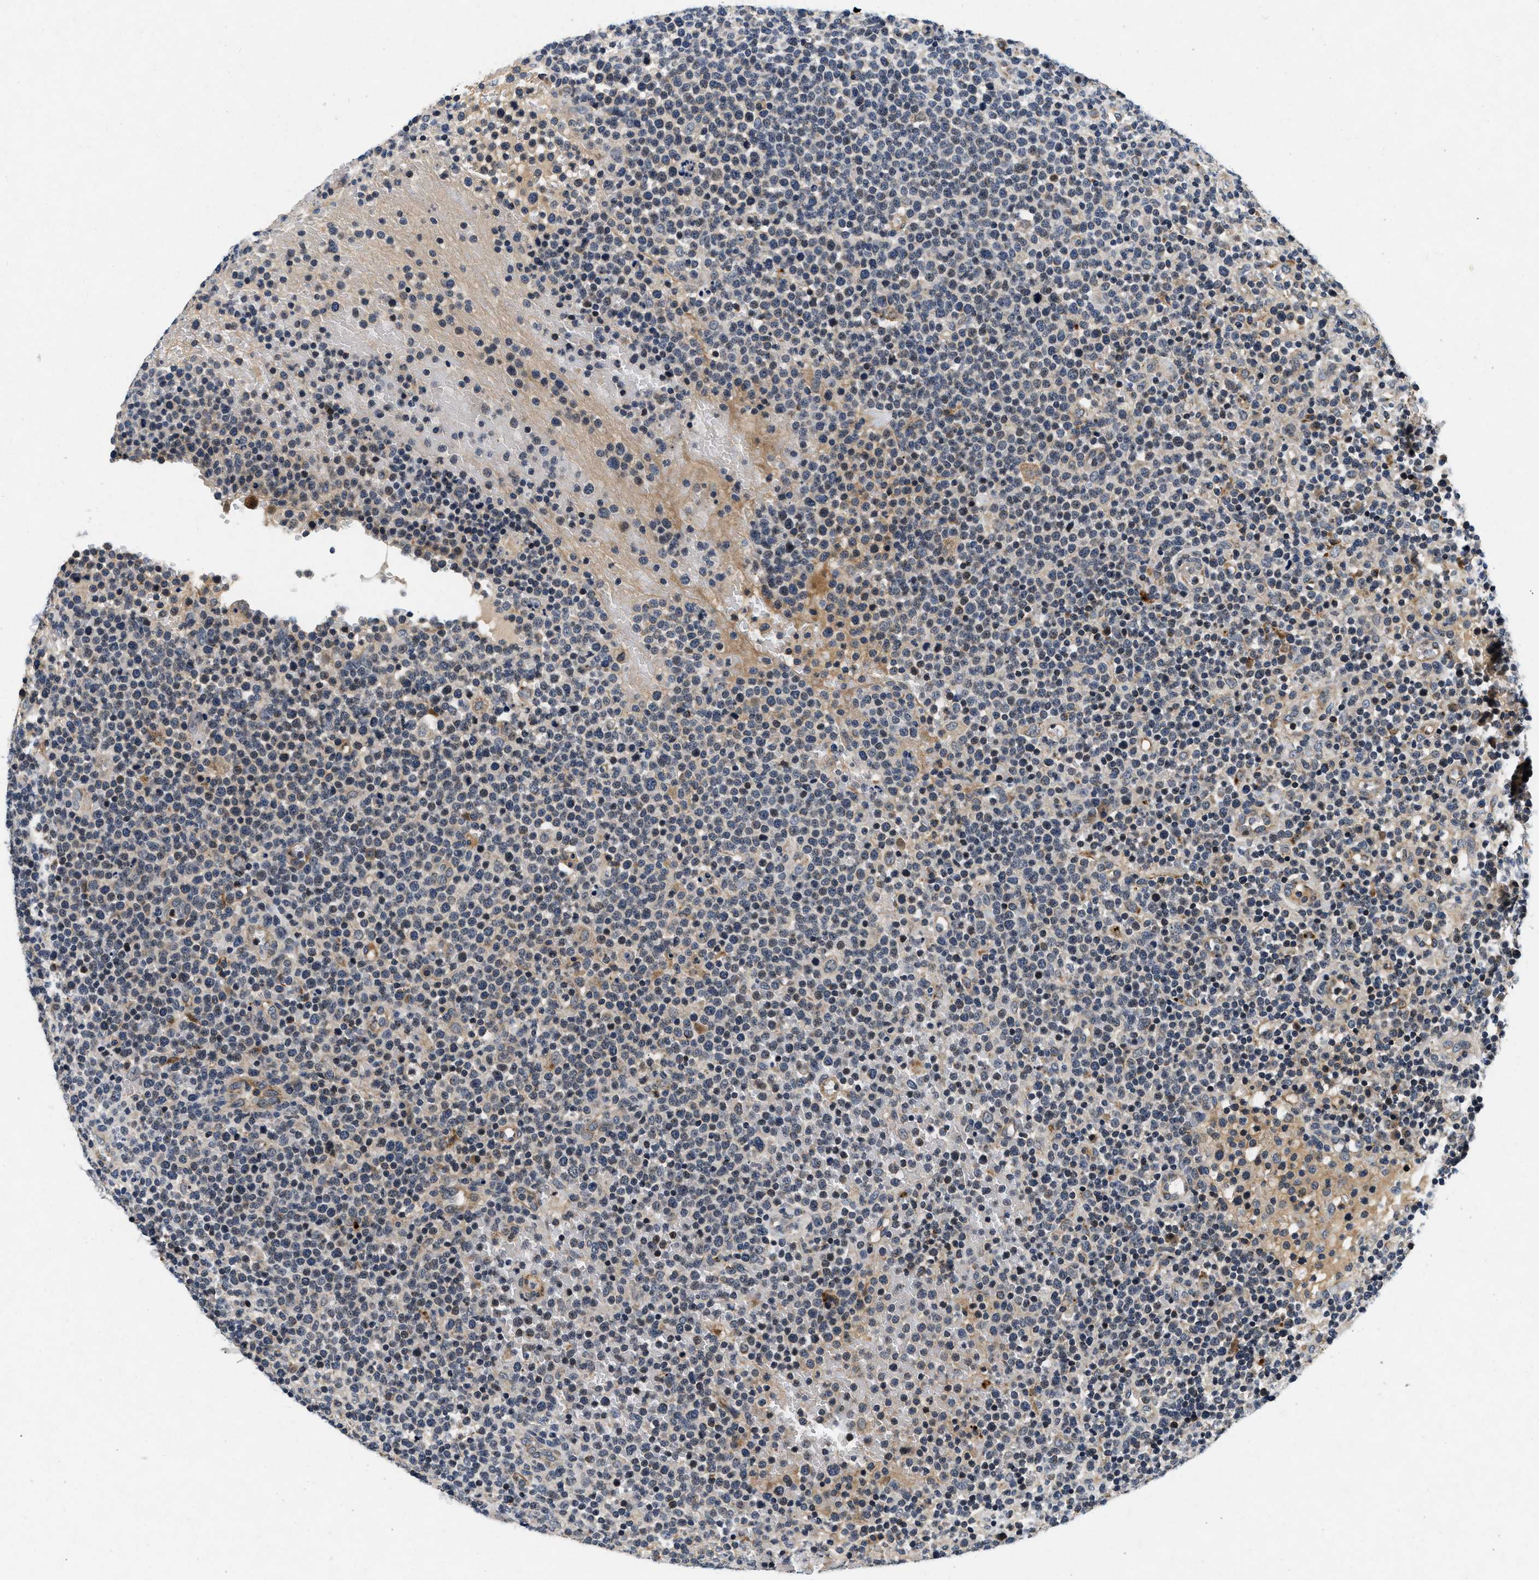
{"staining": {"intensity": "weak", "quantity": "25%-75%", "location": "cytoplasmic/membranous"}, "tissue": "lymphoma", "cell_type": "Tumor cells", "image_type": "cancer", "snomed": [{"axis": "morphology", "description": "Malignant lymphoma, non-Hodgkin's type, High grade"}, {"axis": "topography", "description": "Lymph node"}], "caption": "Immunohistochemistry micrograph of lymphoma stained for a protein (brown), which exhibits low levels of weak cytoplasmic/membranous positivity in about 25%-75% of tumor cells.", "gene": "PDP1", "patient": {"sex": "male", "age": 61}}